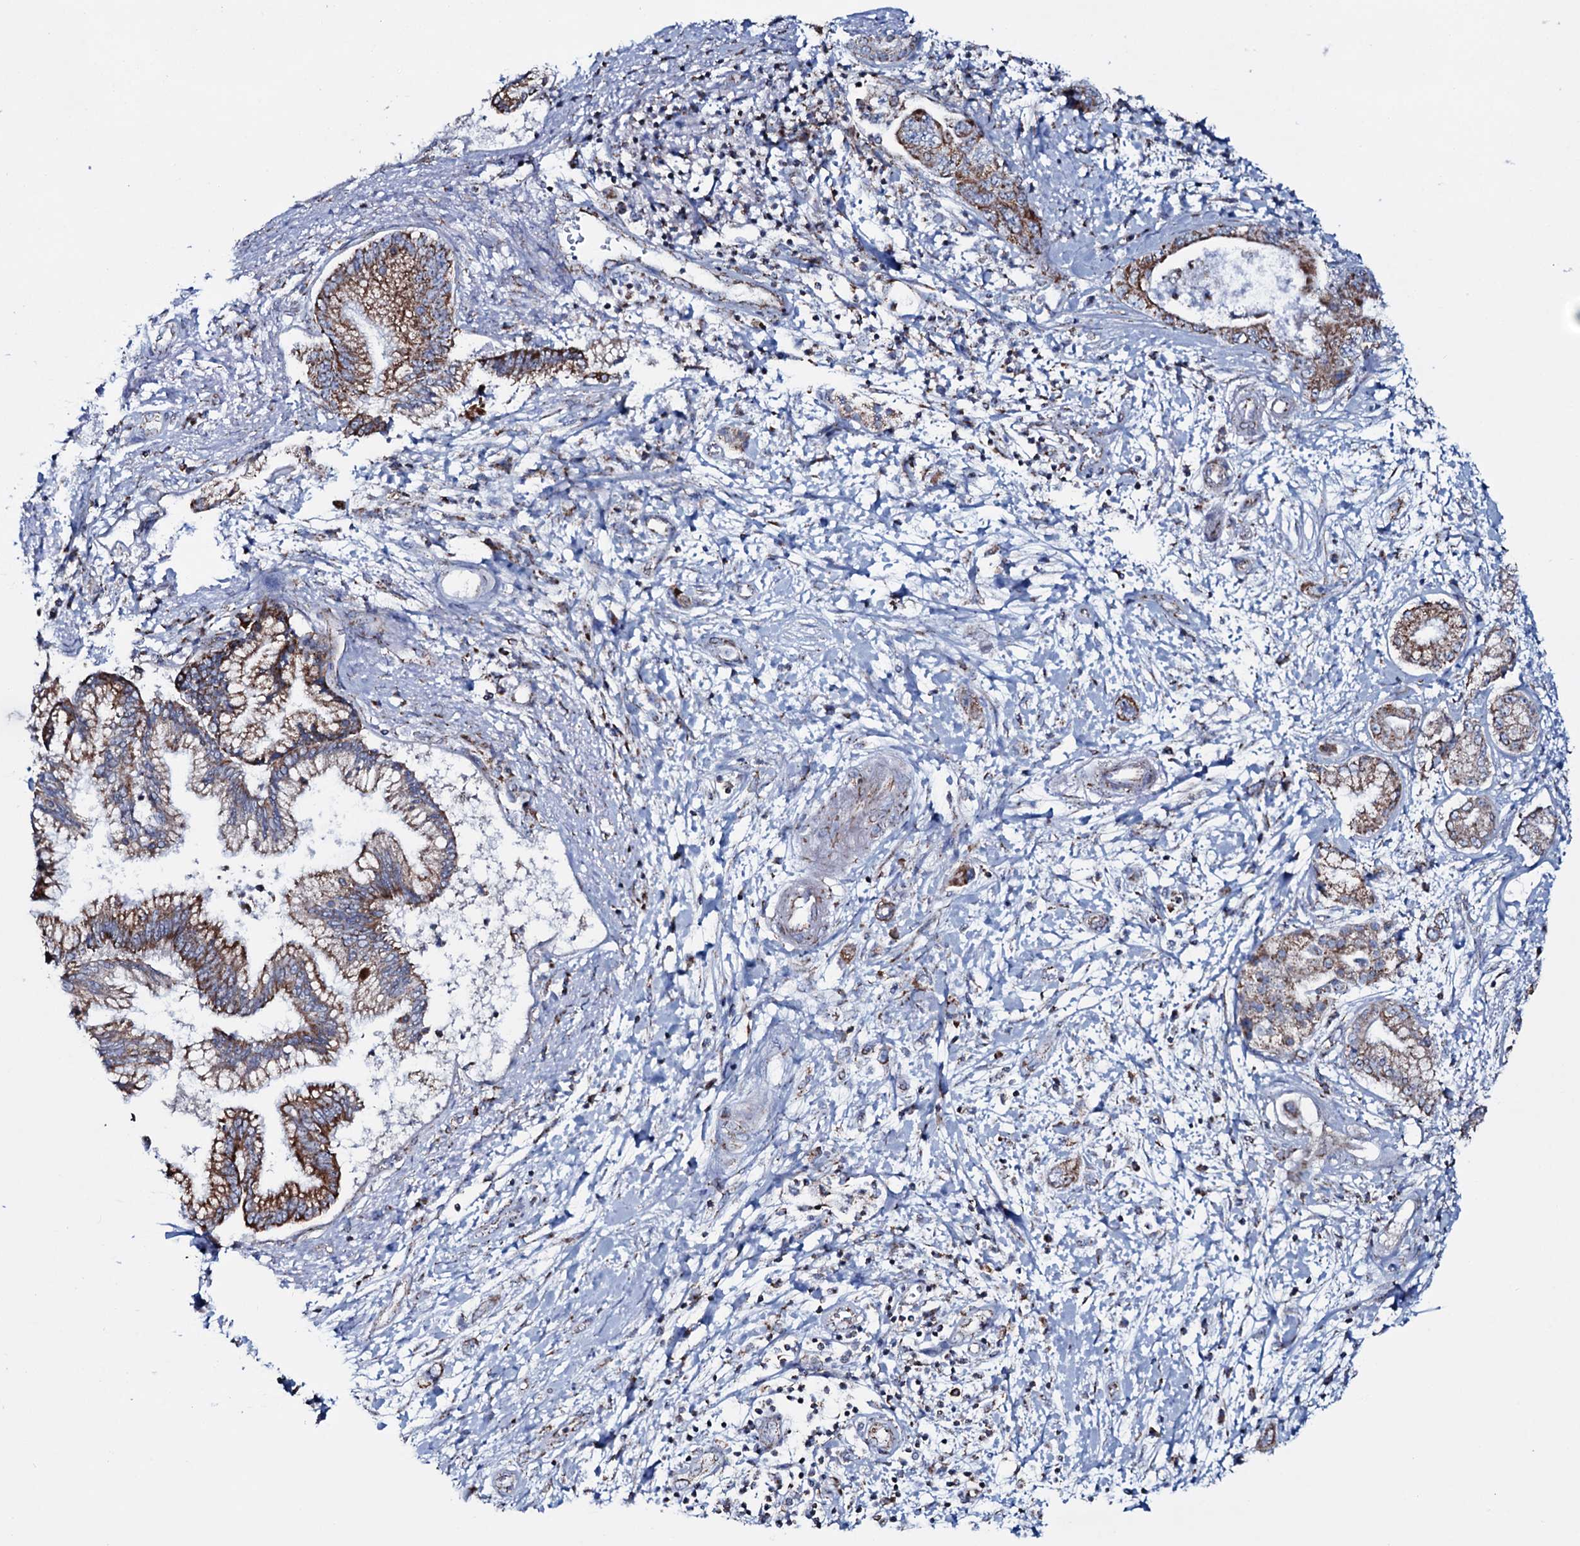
{"staining": {"intensity": "moderate", "quantity": ">75%", "location": "cytoplasmic/membranous"}, "tissue": "pancreatic cancer", "cell_type": "Tumor cells", "image_type": "cancer", "snomed": [{"axis": "morphology", "description": "Adenocarcinoma, NOS"}, {"axis": "topography", "description": "Pancreas"}], "caption": "An immunohistochemistry (IHC) photomicrograph of tumor tissue is shown. Protein staining in brown highlights moderate cytoplasmic/membranous positivity in adenocarcinoma (pancreatic) within tumor cells. The staining is performed using DAB brown chromogen to label protein expression. The nuclei are counter-stained blue using hematoxylin.", "gene": "MRPS35", "patient": {"sex": "female", "age": 73}}